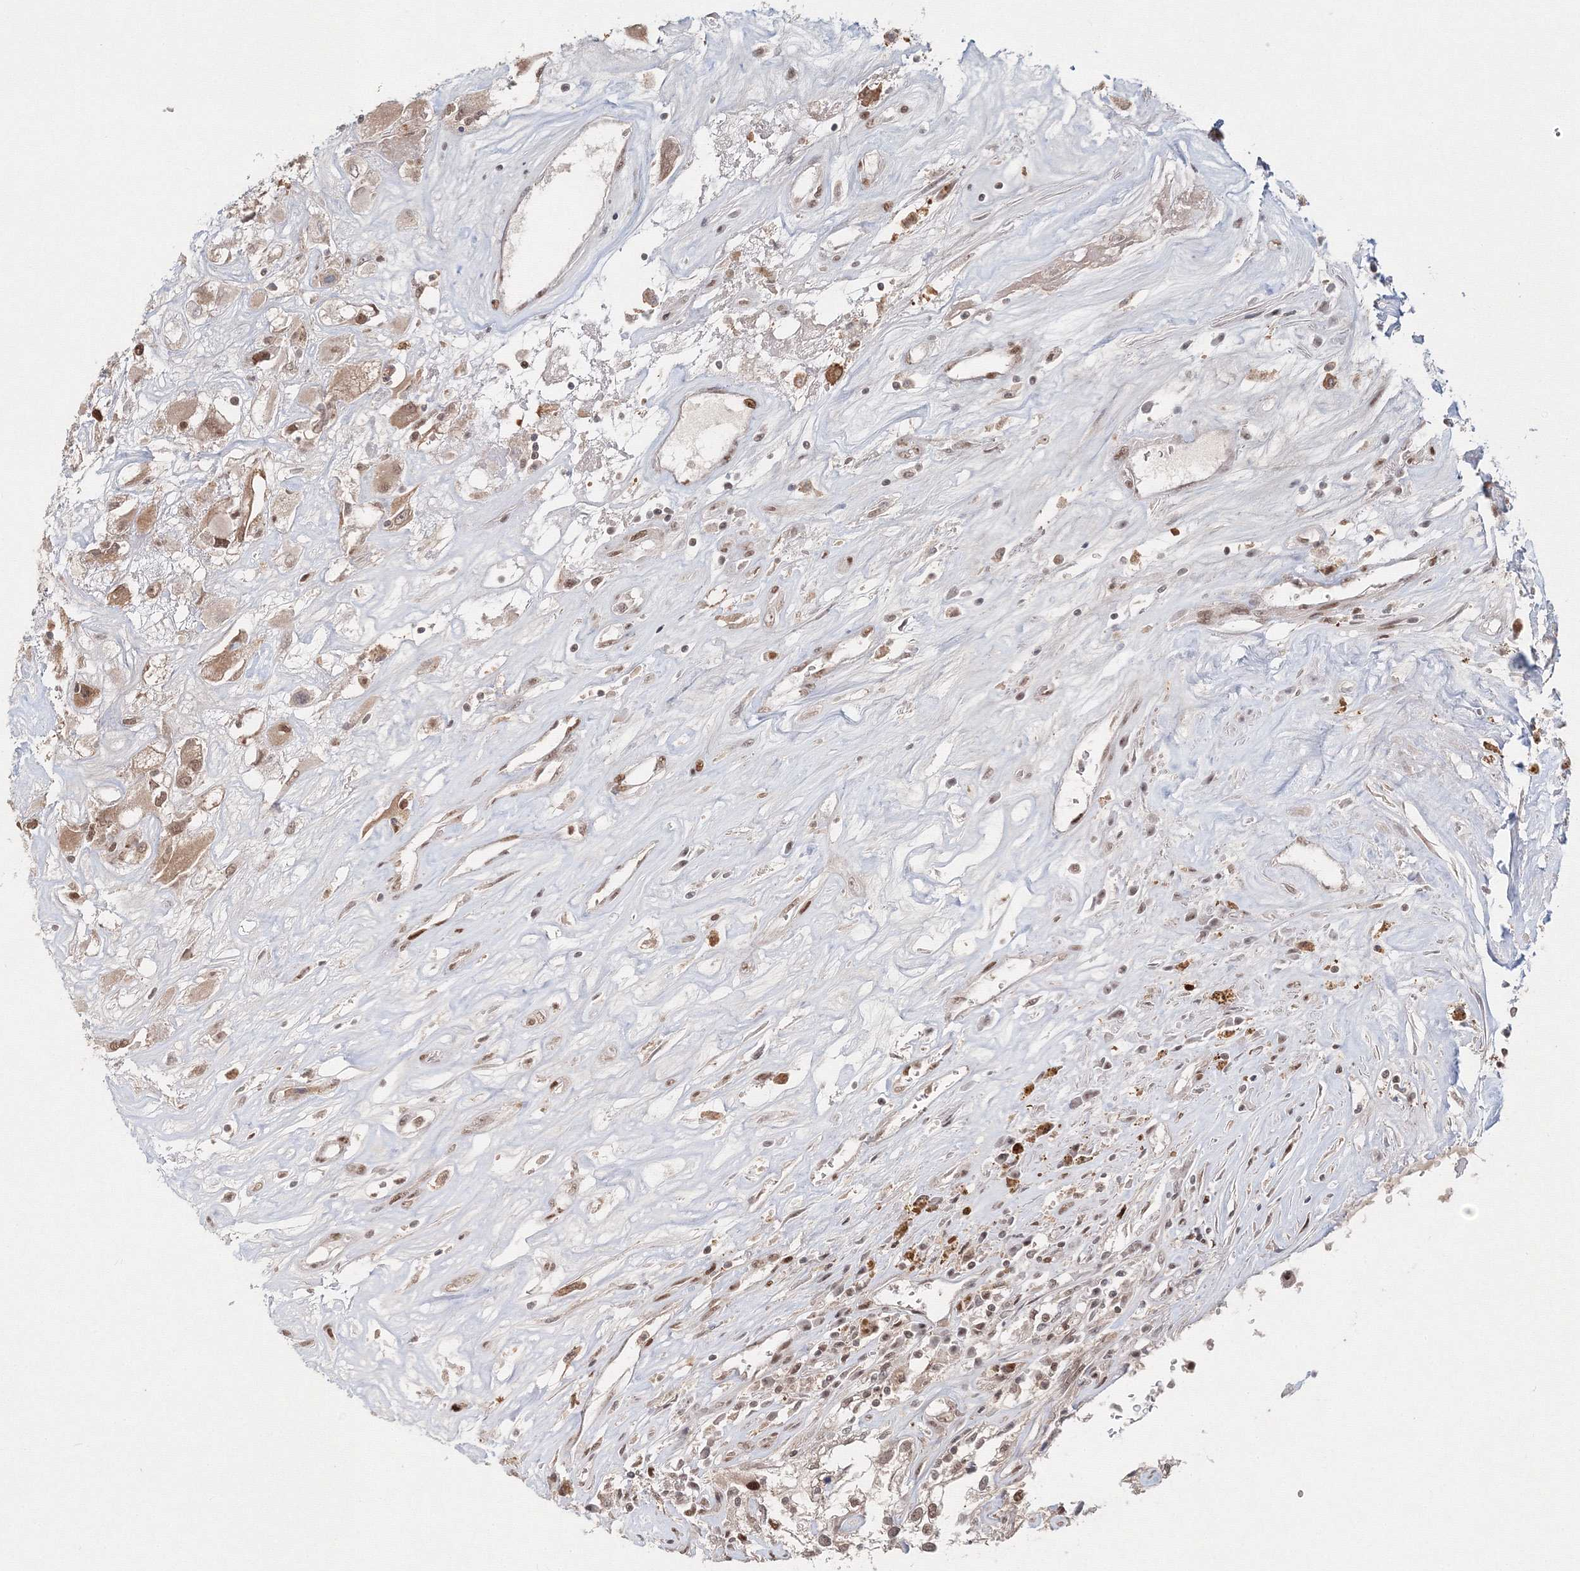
{"staining": {"intensity": "weak", "quantity": "25%-75%", "location": "cytoplasmic/membranous,nuclear"}, "tissue": "renal cancer", "cell_type": "Tumor cells", "image_type": "cancer", "snomed": [{"axis": "morphology", "description": "Adenocarcinoma, NOS"}, {"axis": "topography", "description": "Kidney"}], "caption": "This histopathology image shows immunohistochemistry staining of adenocarcinoma (renal), with low weak cytoplasmic/membranous and nuclear expression in approximately 25%-75% of tumor cells.", "gene": "IWS1", "patient": {"sex": "female", "age": 52}}